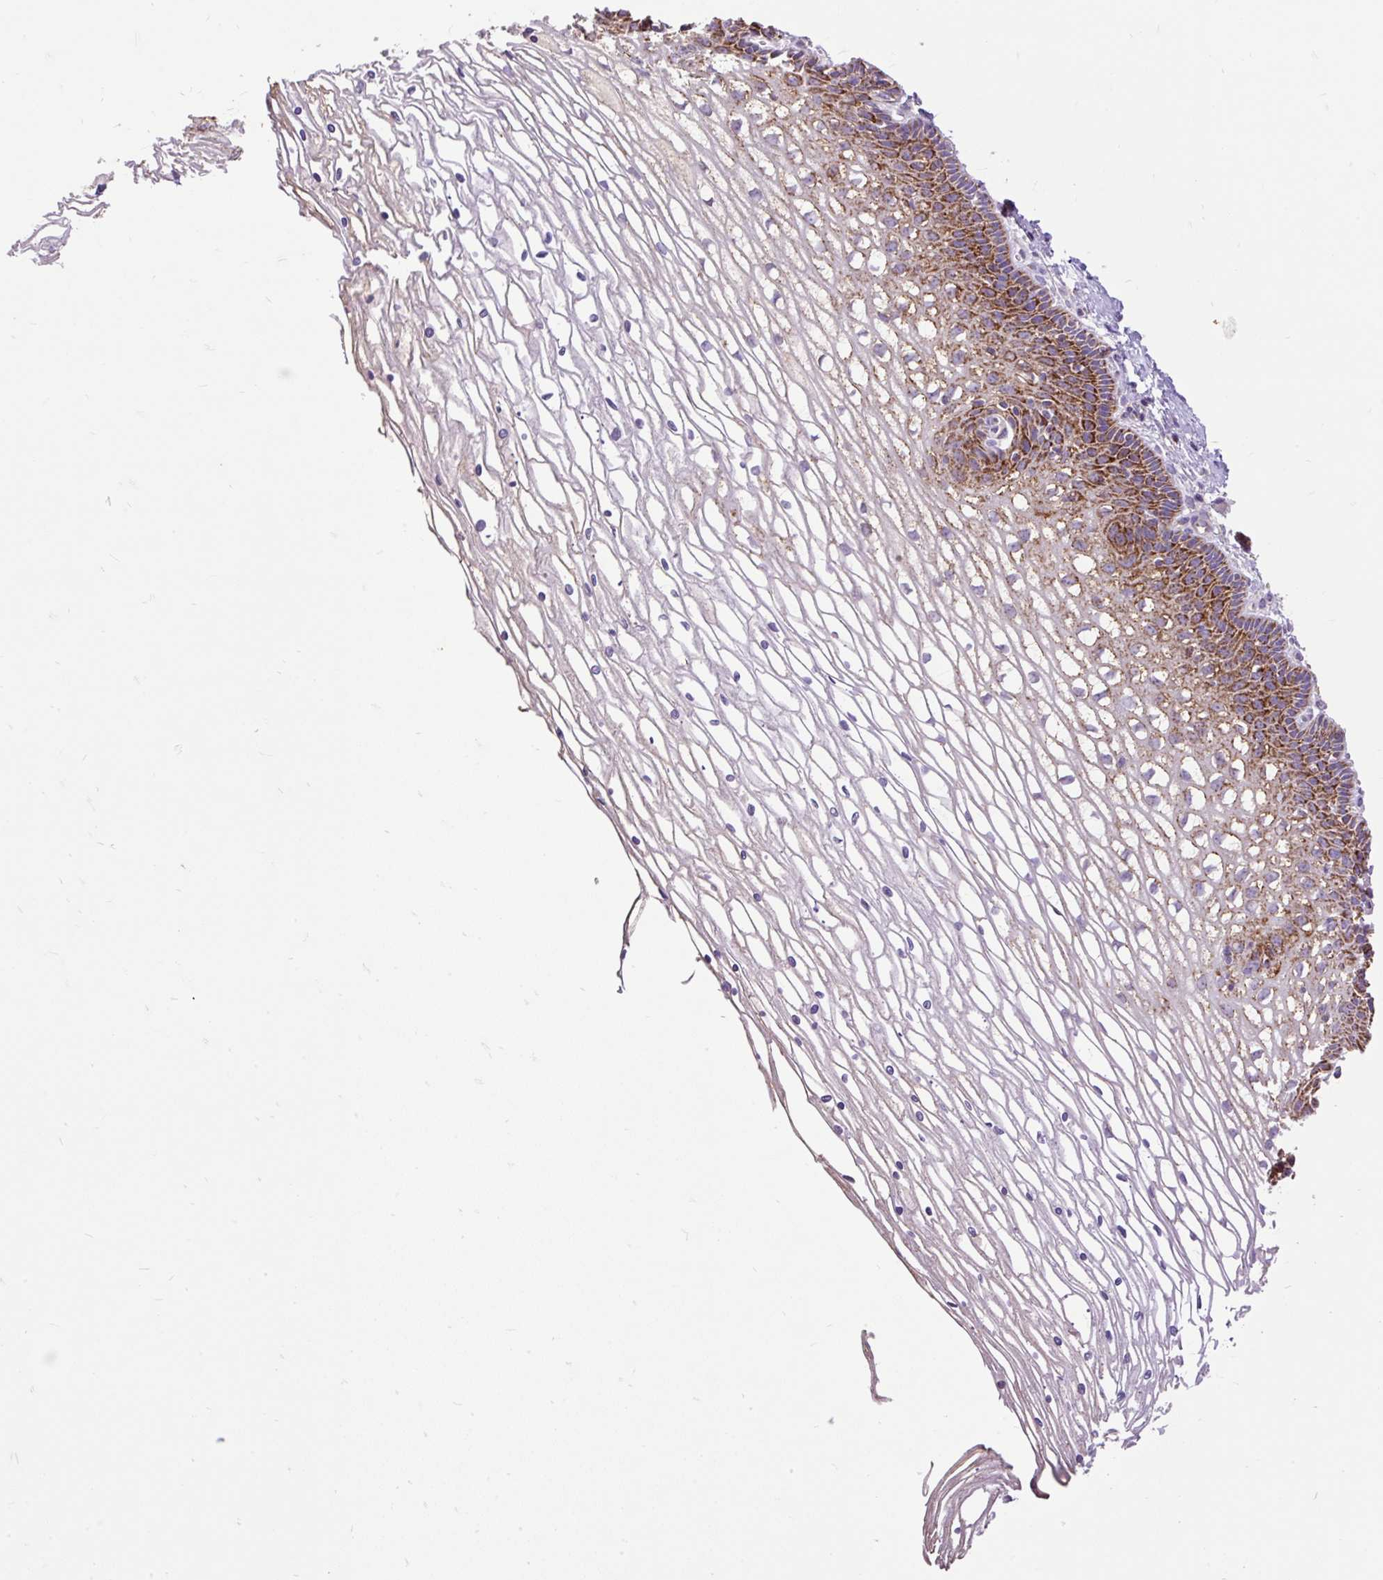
{"staining": {"intensity": "weak", "quantity": ">75%", "location": "cytoplasmic/membranous"}, "tissue": "cervix", "cell_type": "Glandular cells", "image_type": "normal", "snomed": [{"axis": "morphology", "description": "Normal tissue, NOS"}, {"axis": "topography", "description": "Cervix"}], "caption": "Brown immunohistochemical staining in benign human cervix shows weak cytoplasmic/membranous positivity in about >75% of glandular cells.", "gene": "TOMM40", "patient": {"sex": "female", "age": 36}}